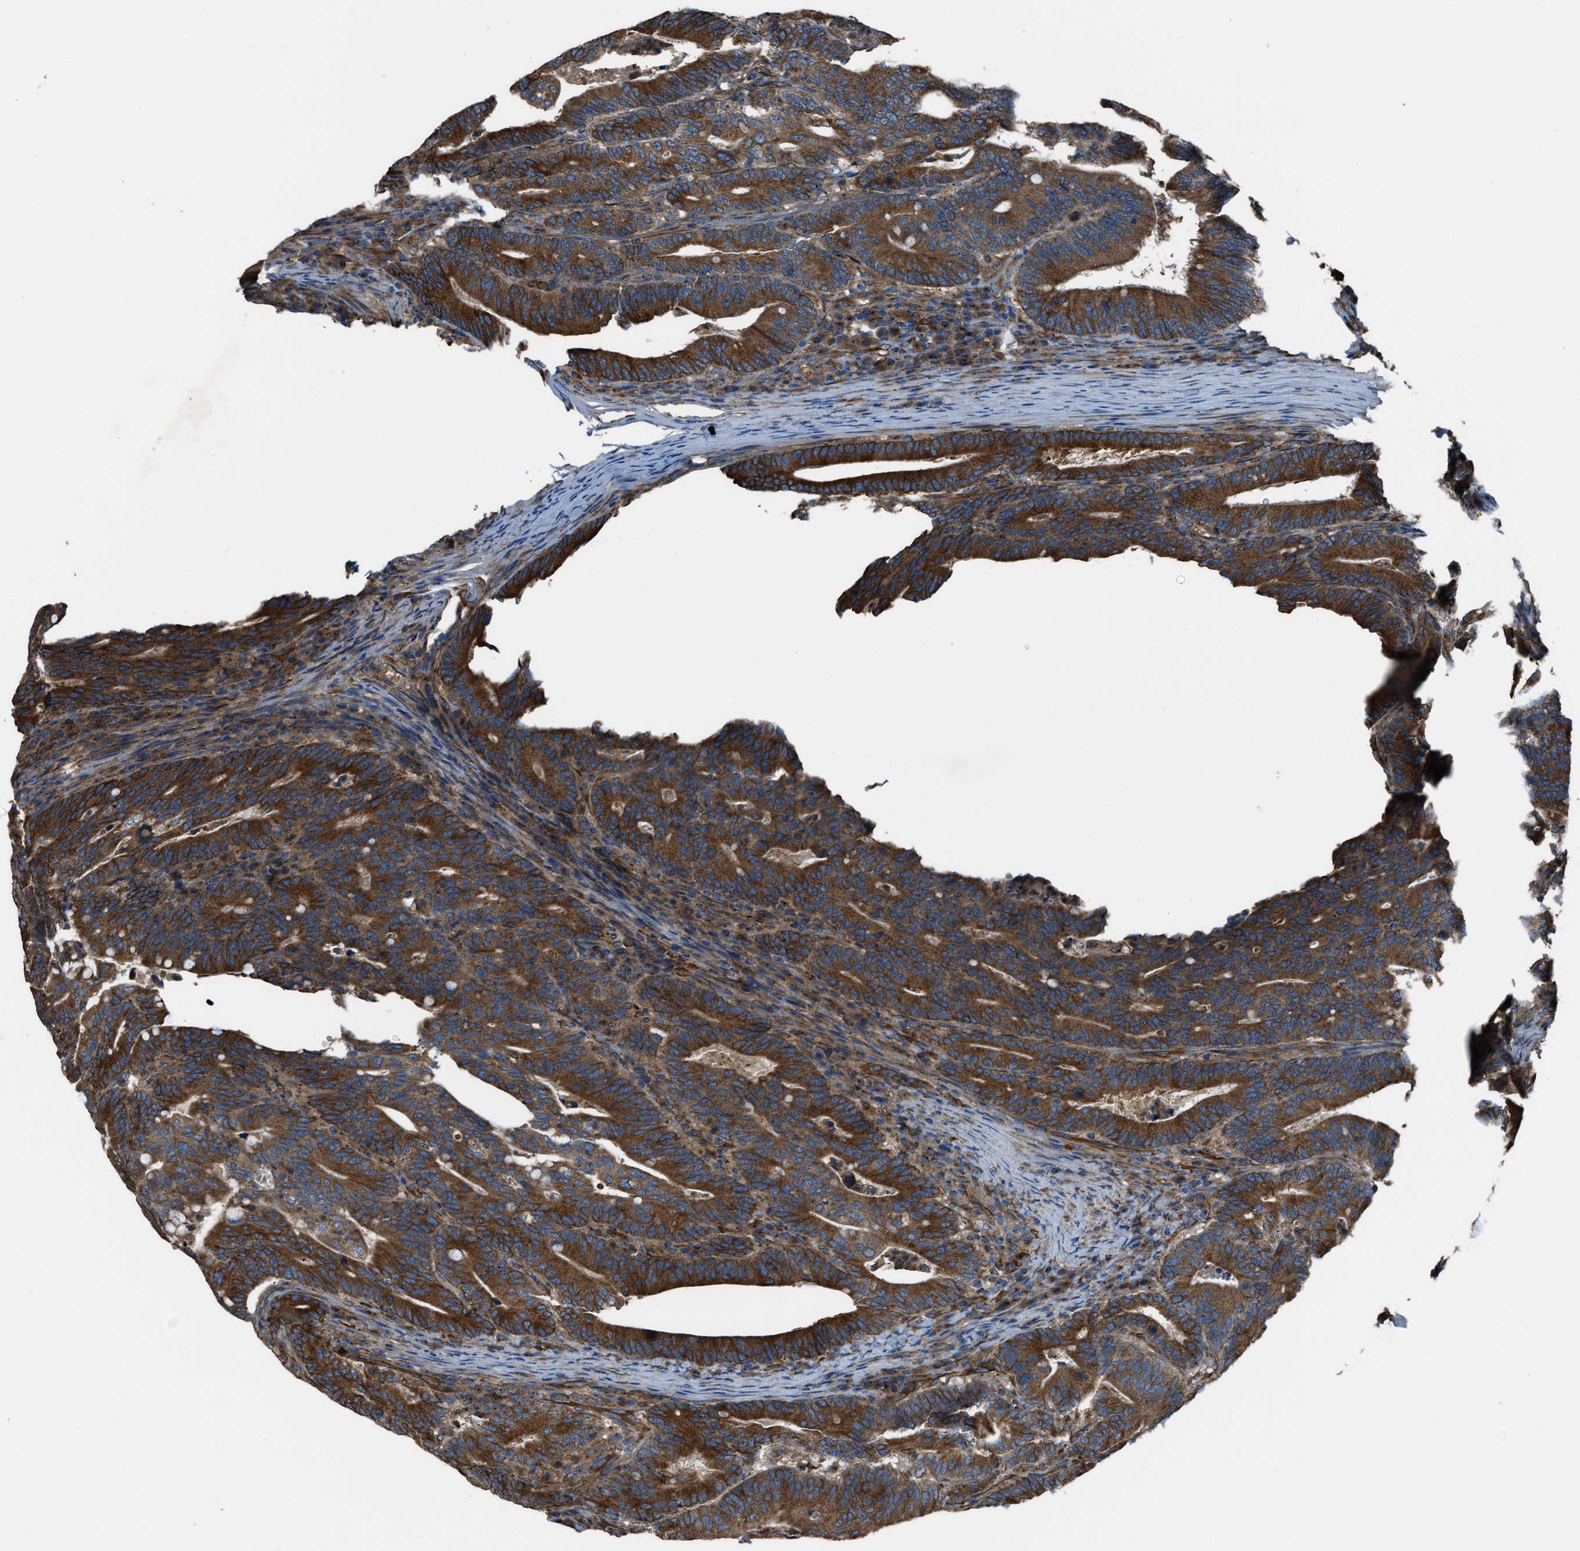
{"staining": {"intensity": "strong", "quantity": ">75%", "location": "cytoplasmic/membranous"}, "tissue": "colorectal cancer", "cell_type": "Tumor cells", "image_type": "cancer", "snomed": [{"axis": "morphology", "description": "Adenocarcinoma, NOS"}, {"axis": "topography", "description": "Colon"}], "caption": "The image demonstrates a brown stain indicating the presence of a protein in the cytoplasmic/membranous of tumor cells in colorectal cancer (adenocarcinoma).", "gene": "TRPC1", "patient": {"sex": "female", "age": 66}}